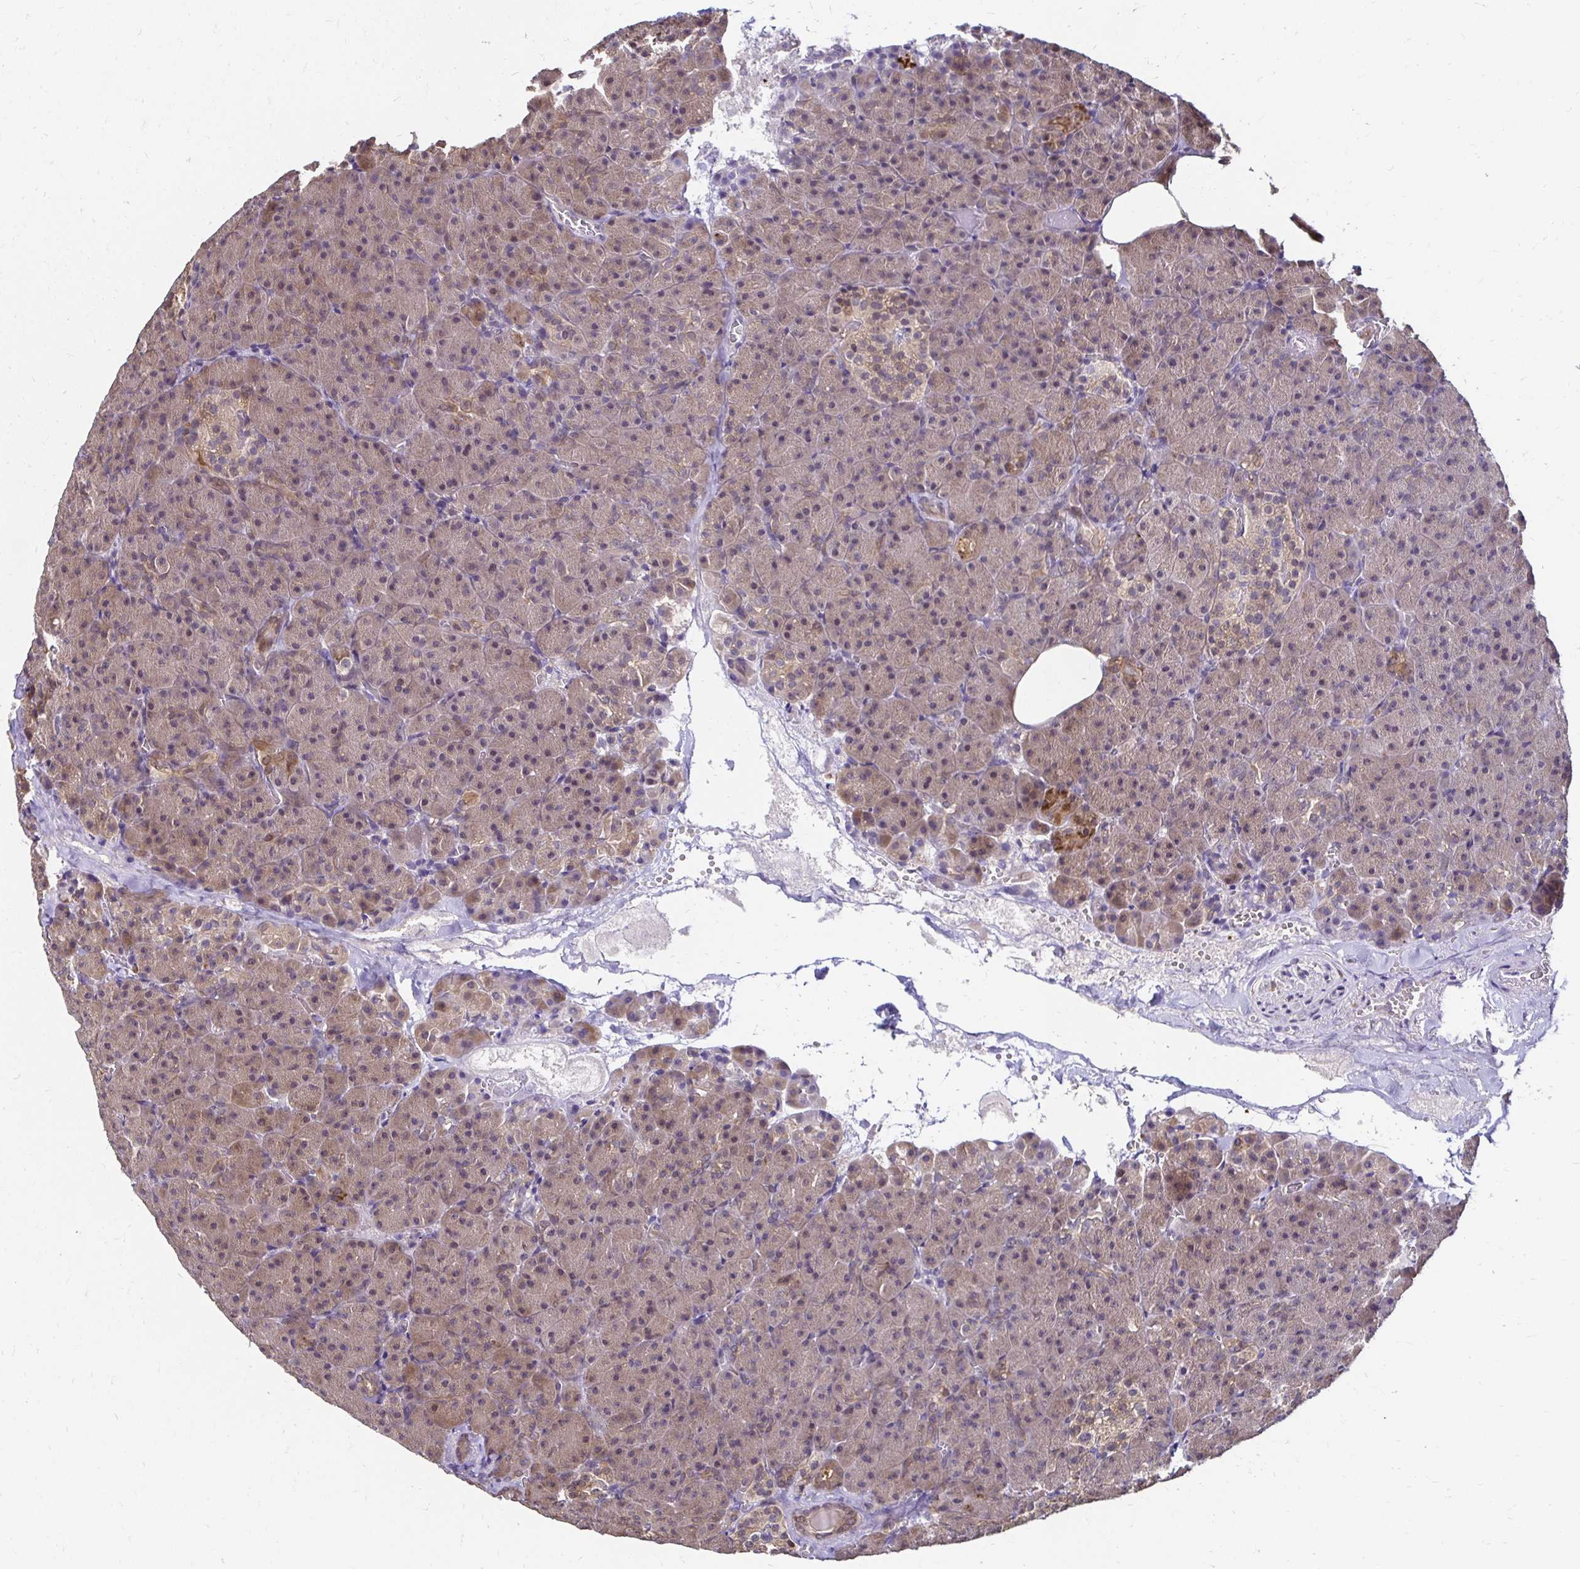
{"staining": {"intensity": "moderate", "quantity": "25%-75%", "location": "cytoplasmic/membranous,nuclear"}, "tissue": "pancreas", "cell_type": "Exocrine glandular cells", "image_type": "normal", "snomed": [{"axis": "morphology", "description": "Normal tissue, NOS"}, {"axis": "topography", "description": "Pancreas"}], "caption": "Exocrine glandular cells display moderate cytoplasmic/membranous,nuclear staining in approximately 25%-75% of cells in unremarkable pancreas. (IHC, brightfield microscopy, high magnification).", "gene": "TXN", "patient": {"sex": "female", "age": 74}}